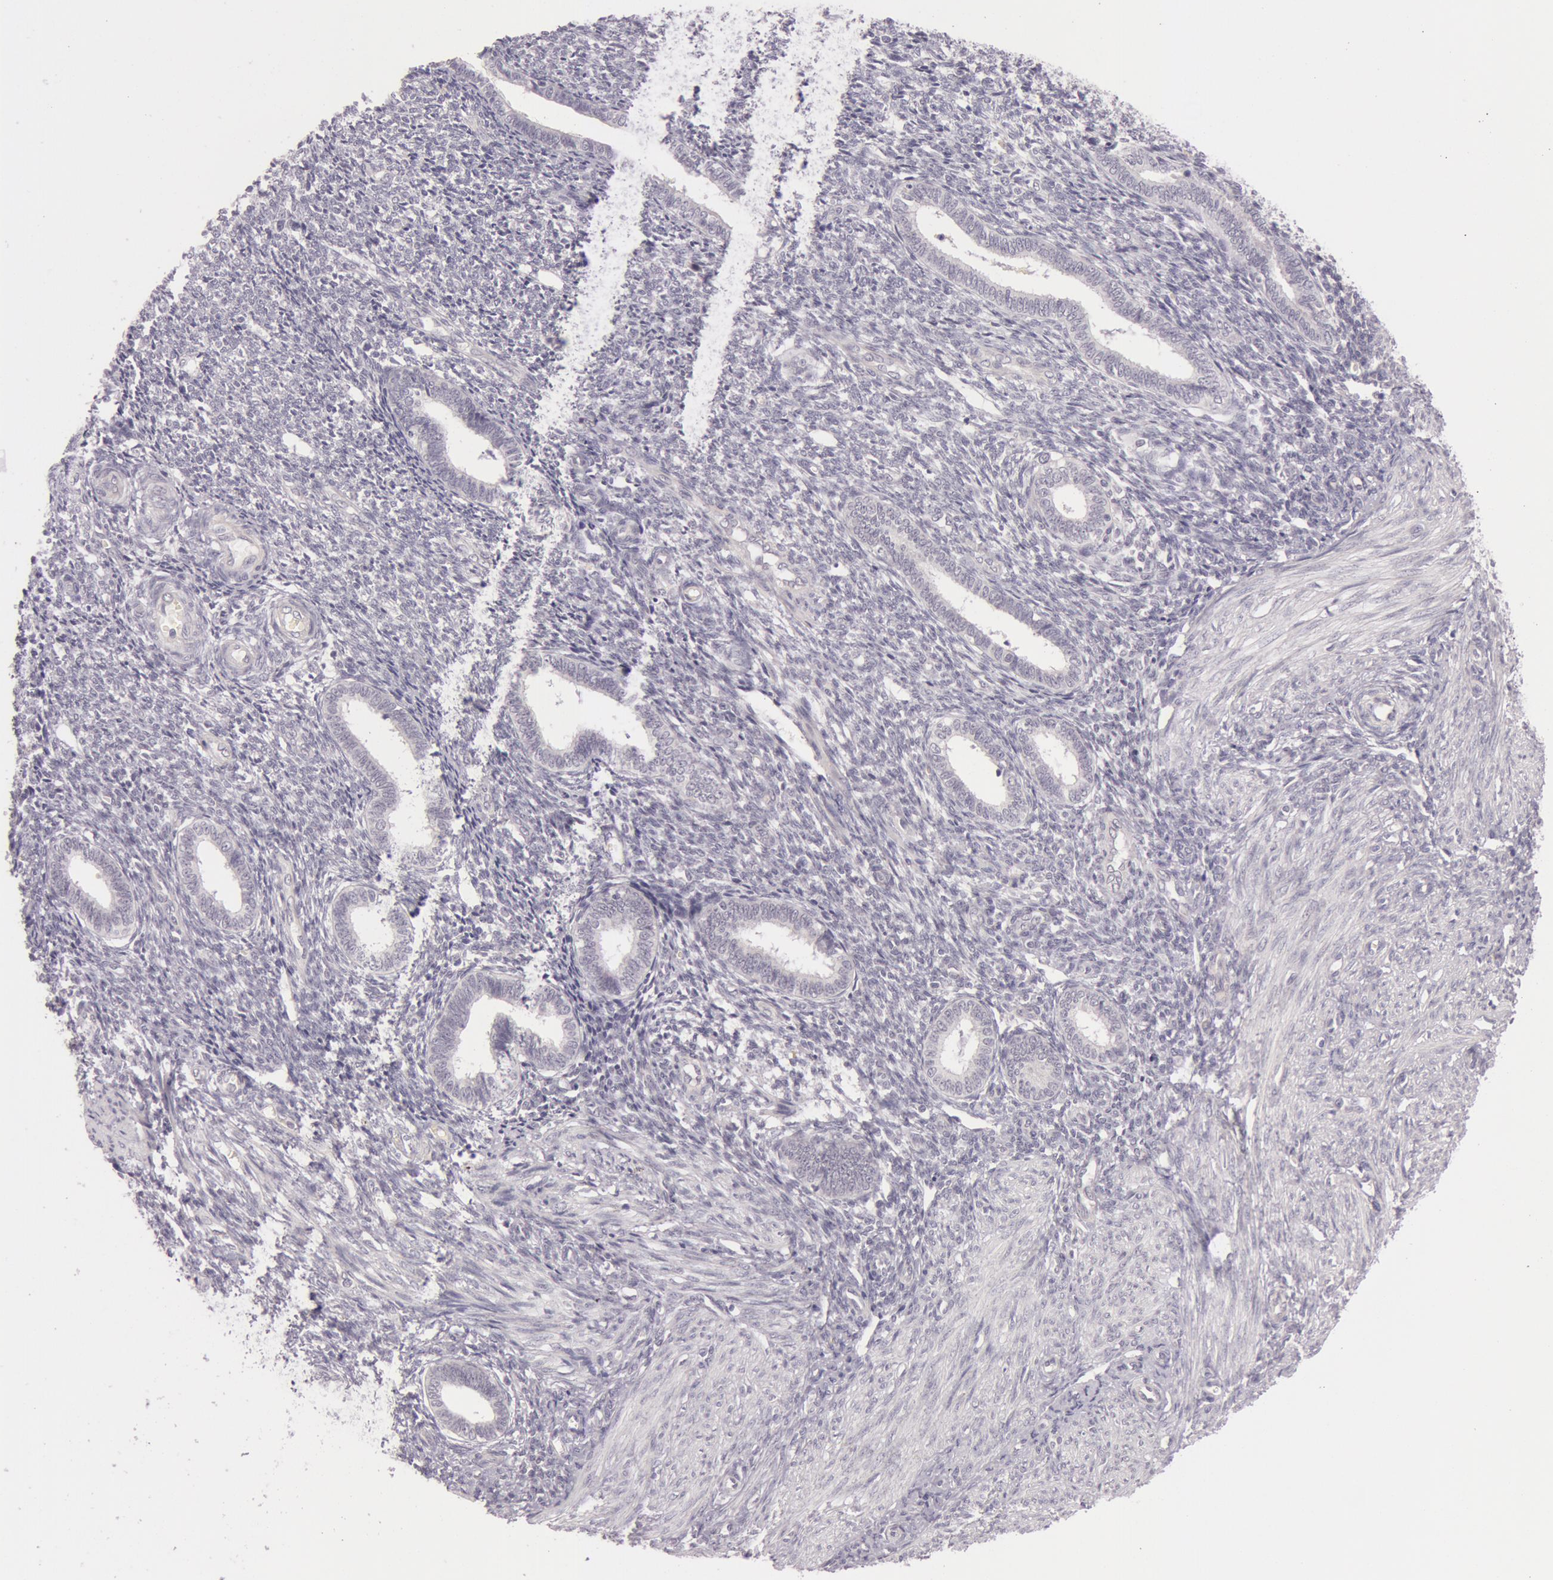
{"staining": {"intensity": "negative", "quantity": "none", "location": "none"}, "tissue": "endometrium", "cell_type": "Cells in endometrial stroma", "image_type": "normal", "snomed": [{"axis": "morphology", "description": "Normal tissue, NOS"}, {"axis": "topography", "description": "Endometrium"}], "caption": "A histopathology image of human endometrium is negative for staining in cells in endometrial stroma. (DAB immunohistochemistry, high magnification).", "gene": "RBMY1A1", "patient": {"sex": "female", "age": 27}}